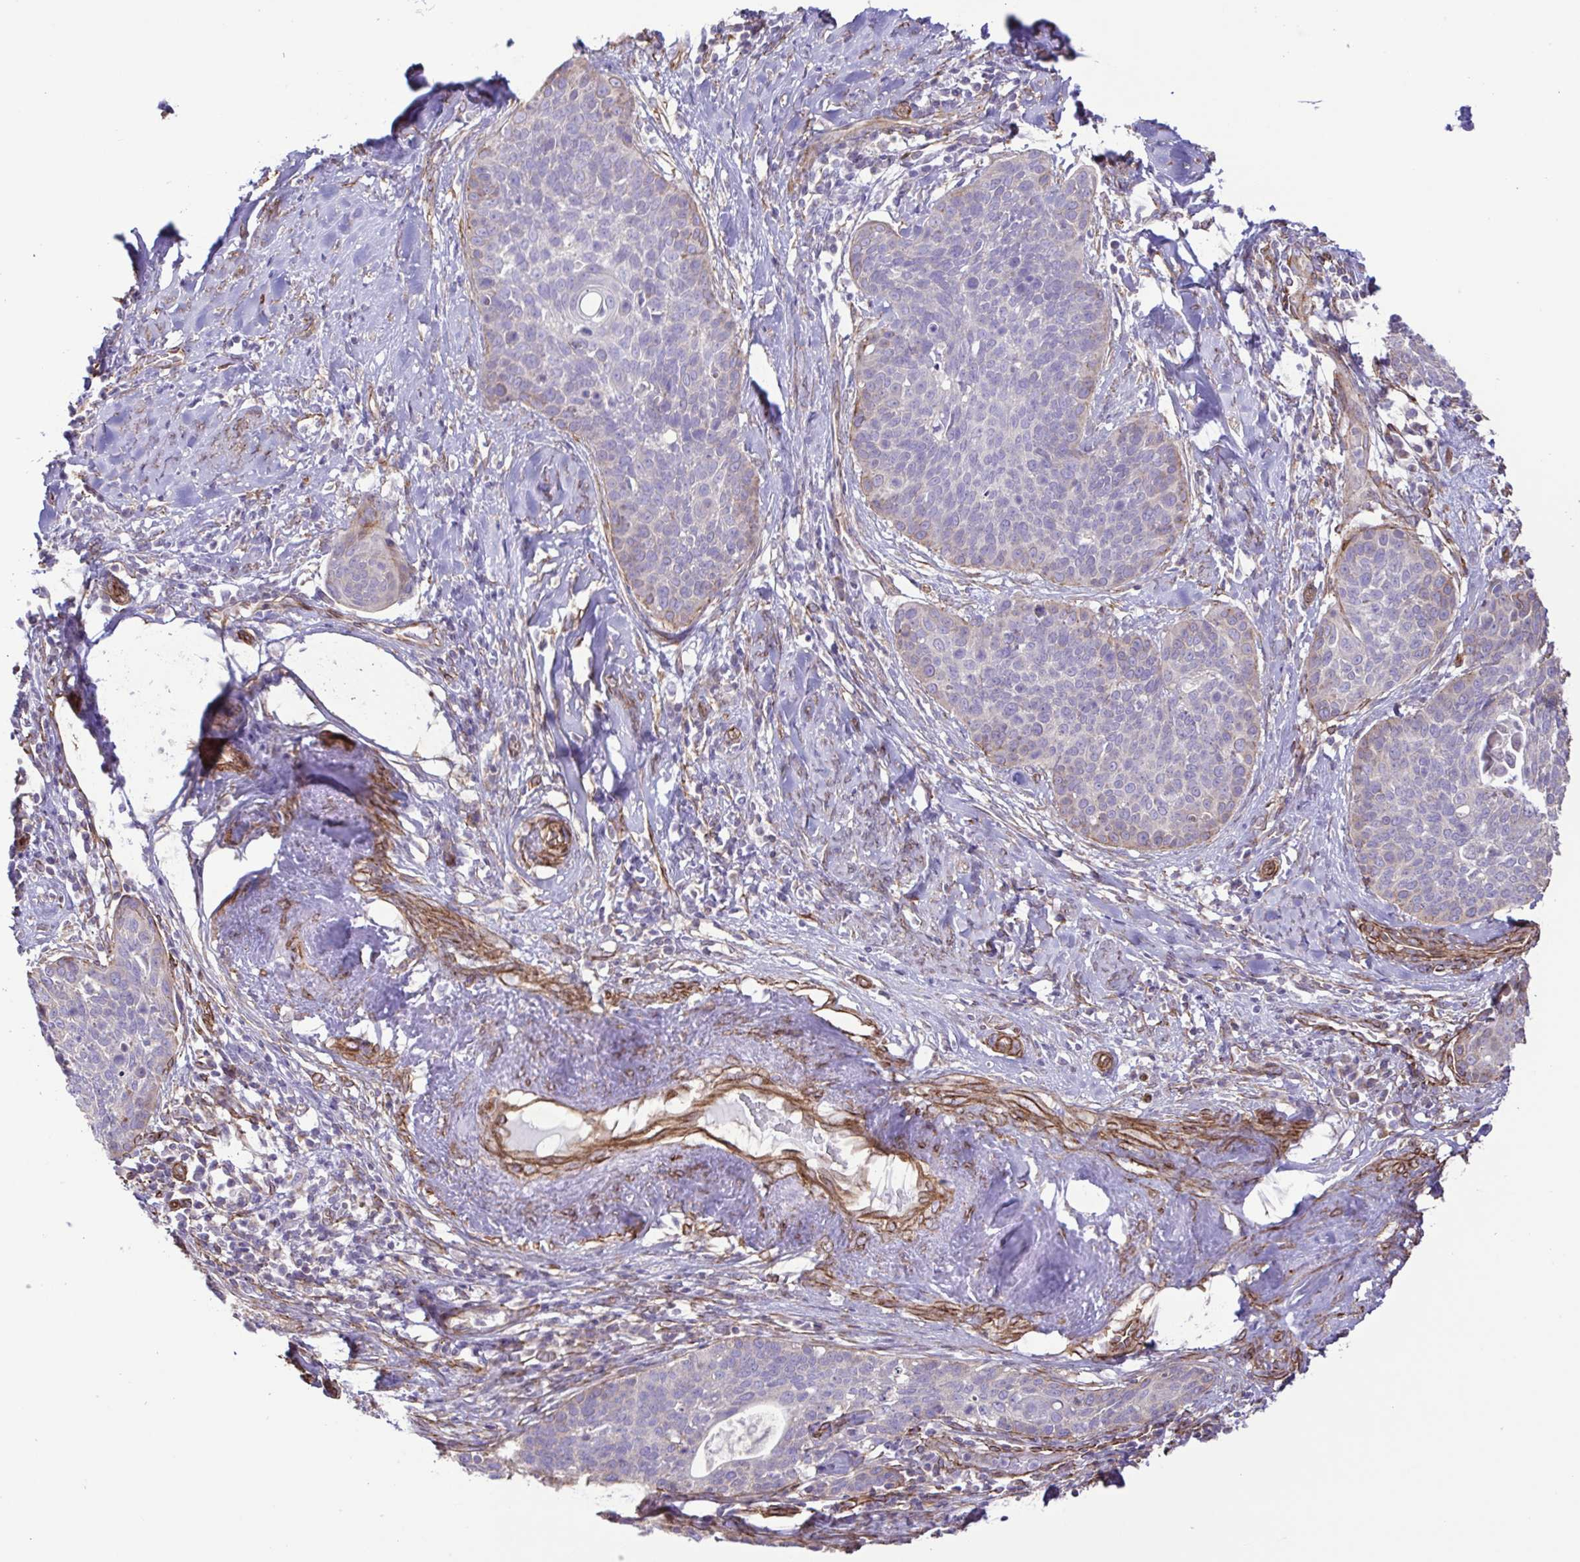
{"staining": {"intensity": "negative", "quantity": "none", "location": "none"}, "tissue": "cervical cancer", "cell_type": "Tumor cells", "image_type": "cancer", "snomed": [{"axis": "morphology", "description": "Squamous cell carcinoma, NOS"}, {"axis": "topography", "description": "Cervix"}], "caption": "Human cervical squamous cell carcinoma stained for a protein using immunohistochemistry (IHC) reveals no expression in tumor cells.", "gene": "FLT1", "patient": {"sex": "female", "age": 69}}